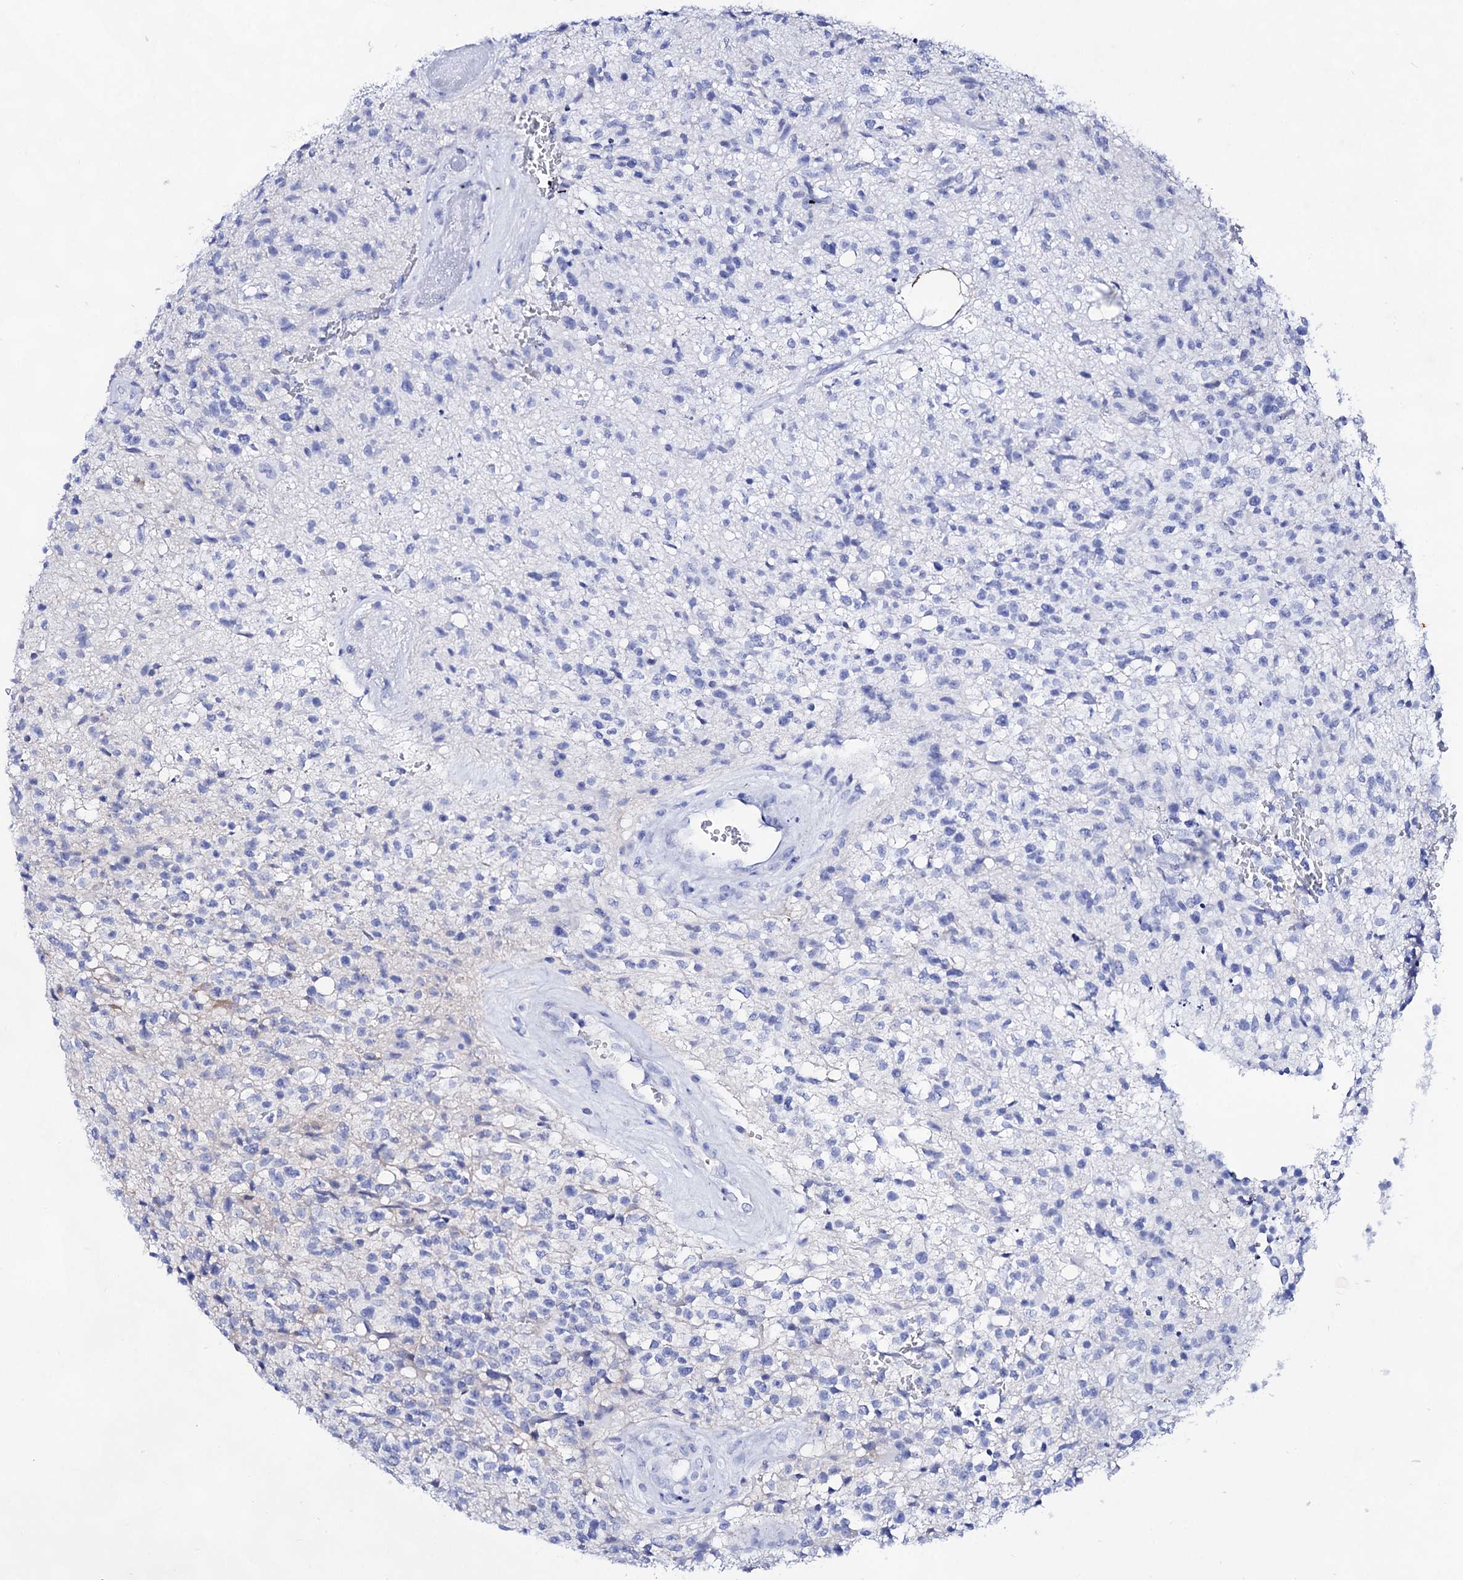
{"staining": {"intensity": "negative", "quantity": "none", "location": "none"}, "tissue": "glioma", "cell_type": "Tumor cells", "image_type": "cancer", "snomed": [{"axis": "morphology", "description": "Glioma, malignant, High grade"}, {"axis": "topography", "description": "Brain"}], "caption": "Immunohistochemistry of malignant high-grade glioma reveals no positivity in tumor cells.", "gene": "PLIN1", "patient": {"sex": "male", "age": 56}}